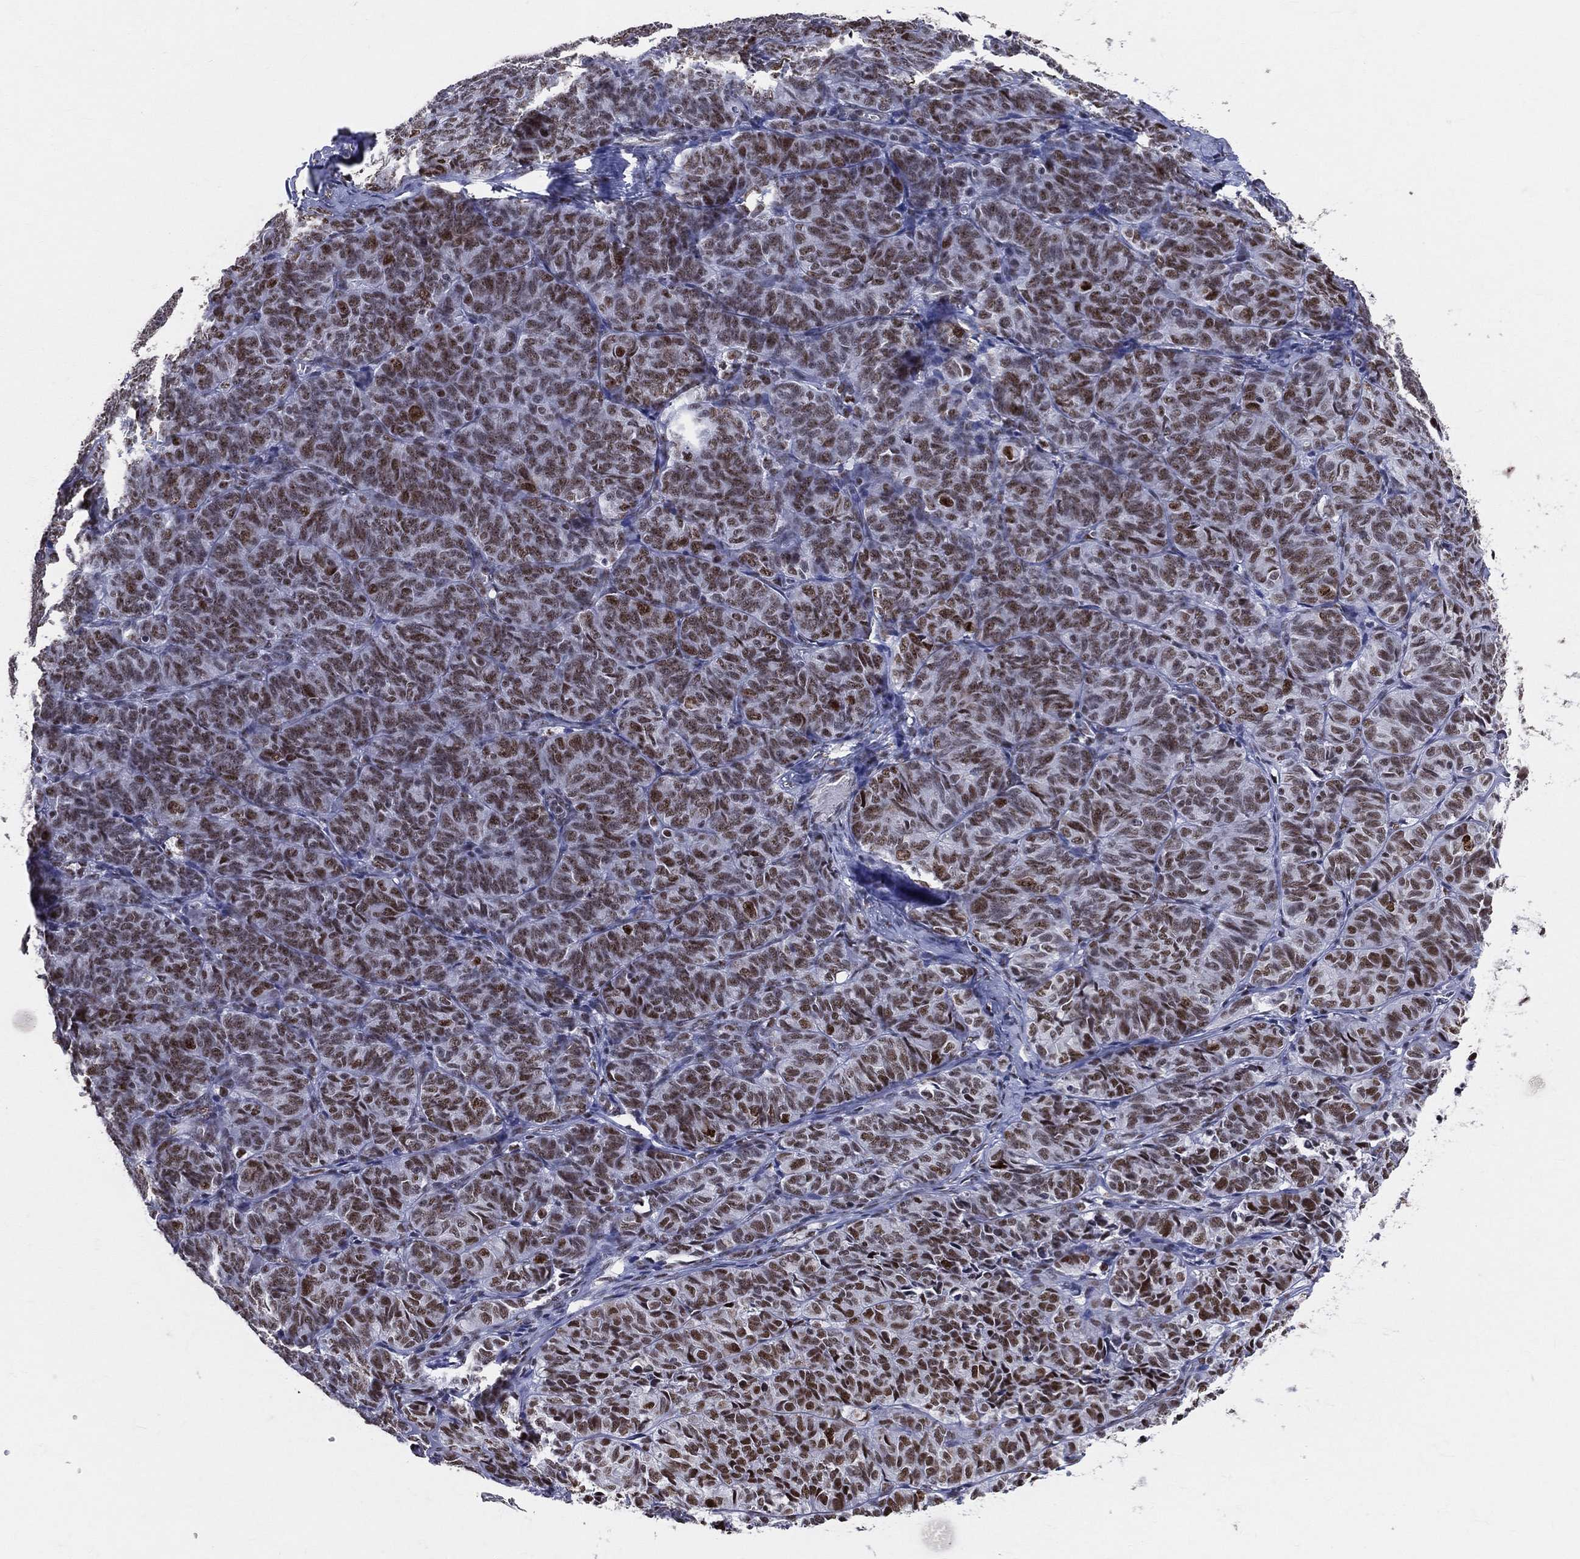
{"staining": {"intensity": "strong", "quantity": "<25%", "location": "nuclear"}, "tissue": "ovarian cancer", "cell_type": "Tumor cells", "image_type": "cancer", "snomed": [{"axis": "morphology", "description": "Carcinoma, endometroid"}, {"axis": "topography", "description": "Ovary"}], "caption": "Human ovarian cancer (endometroid carcinoma) stained with a protein marker reveals strong staining in tumor cells.", "gene": "CDK7", "patient": {"sex": "female", "age": 80}}